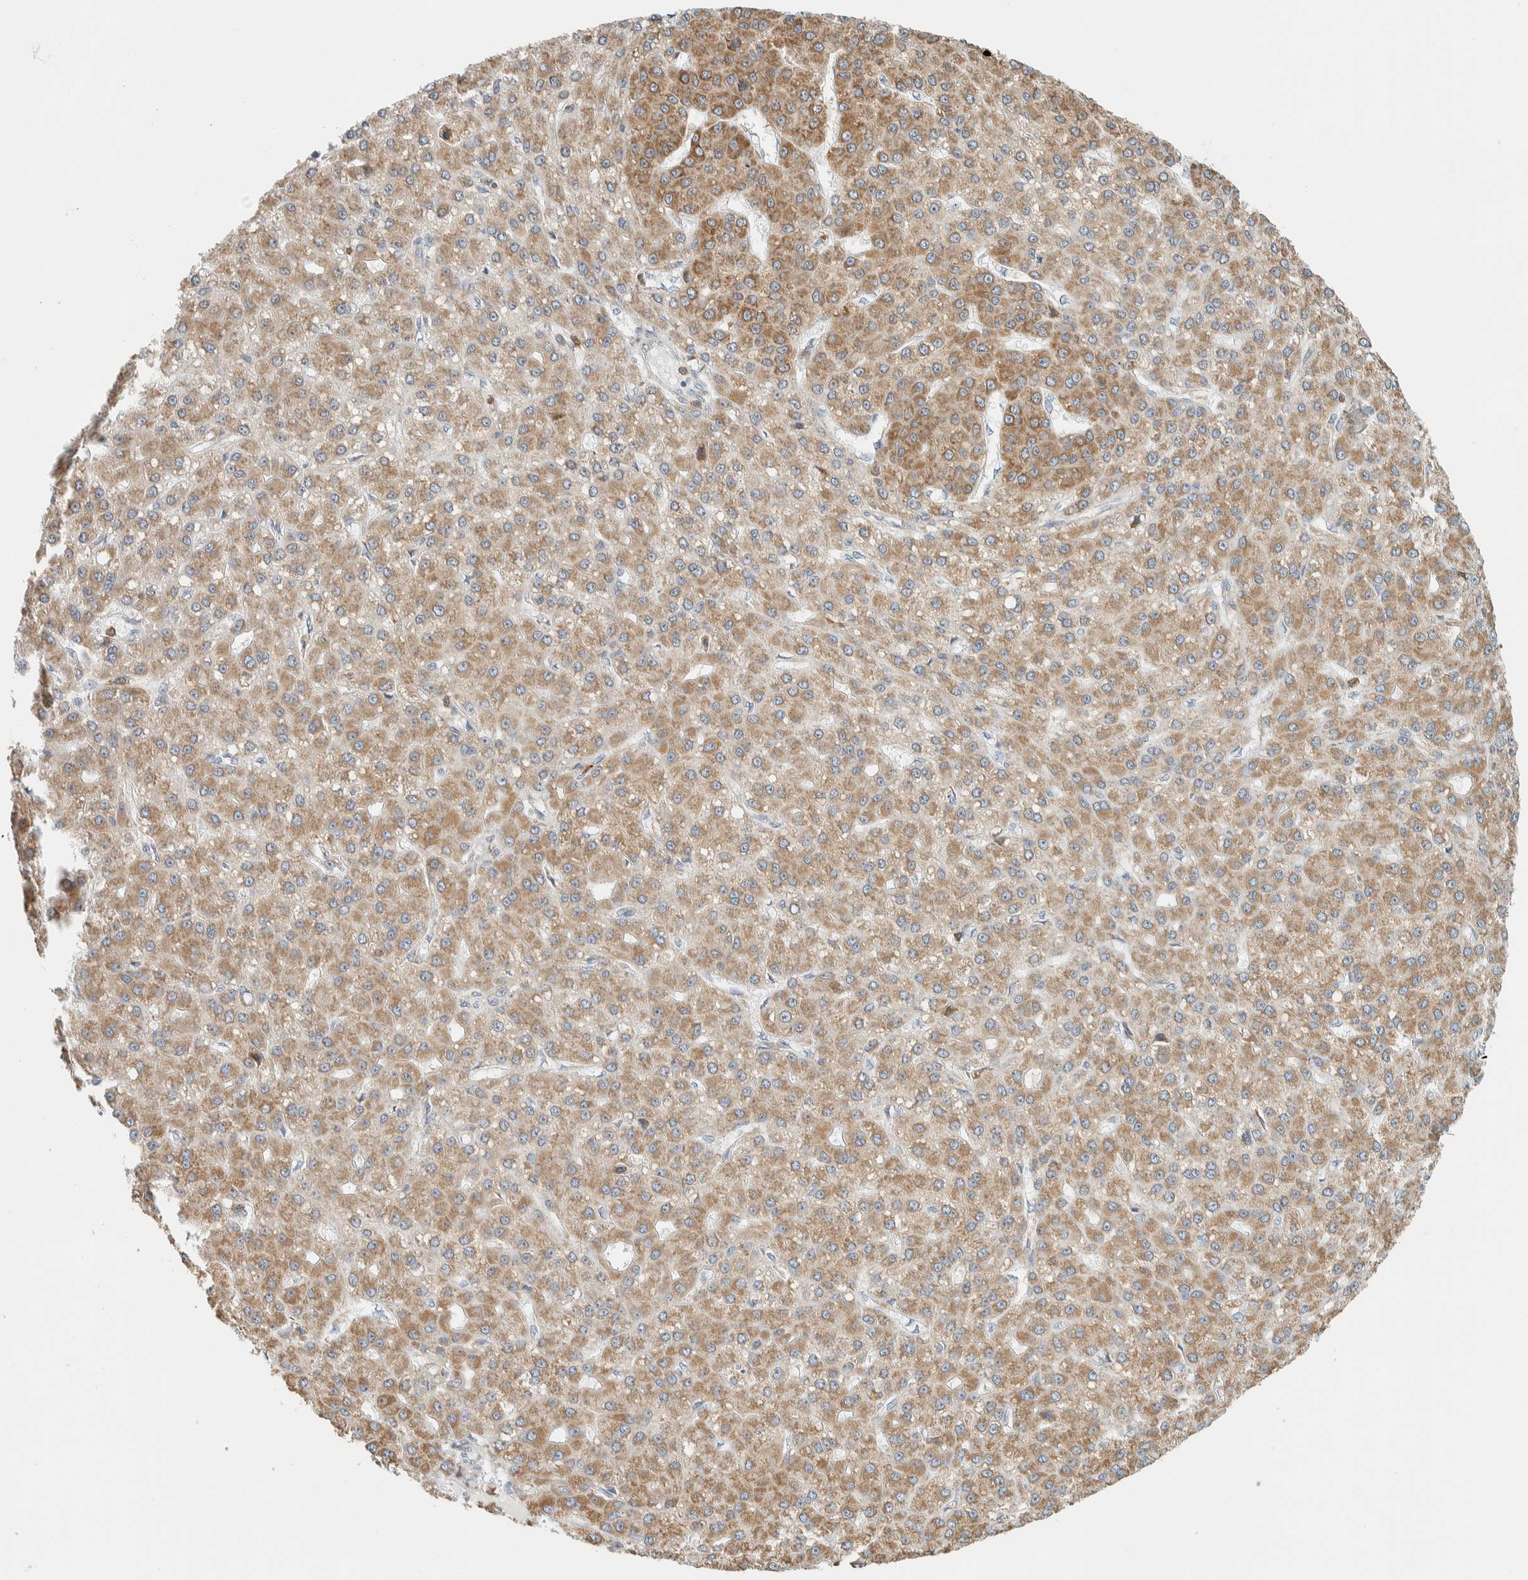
{"staining": {"intensity": "moderate", "quantity": ">75%", "location": "cytoplasmic/membranous"}, "tissue": "liver cancer", "cell_type": "Tumor cells", "image_type": "cancer", "snomed": [{"axis": "morphology", "description": "Carcinoma, Hepatocellular, NOS"}, {"axis": "topography", "description": "Liver"}], "caption": "High-power microscopy captured an IHC micrograph of liver cancer (hepatocellular carcinoma), revealing moderate cytoplasmic/membranous staining in approximately >75% of tumor cells.", "gene": "CCDC57", "patient": {"sex": "male", "age": 67}}